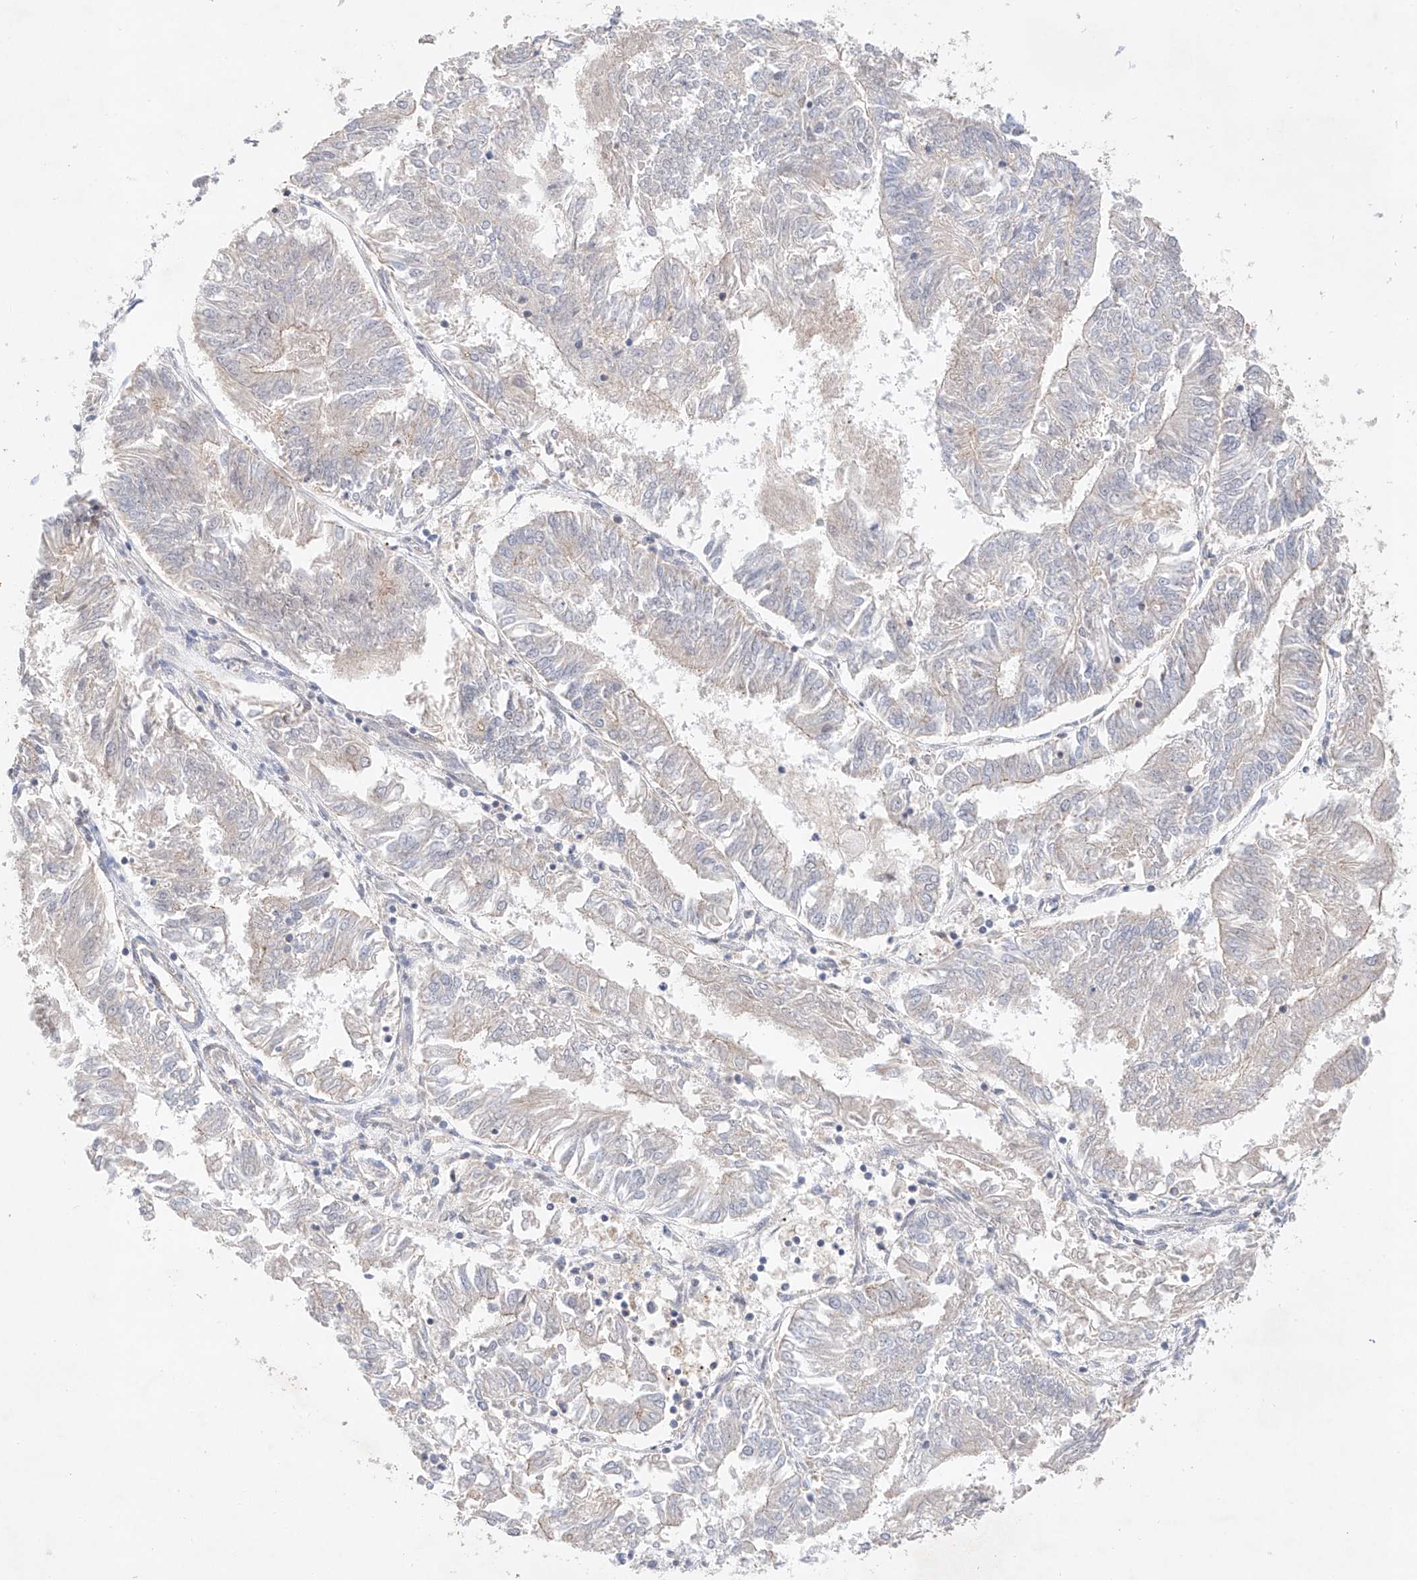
{"staining": {"intensity": "negative", "quantity": "none", "location": "none"}, "tissue": "endometrial cancer", "cell_type": "Tumor cells", "image_type": "cancer", "snomed": [{"axis": "morphology", "description": "Adenocarcinoma, NOS"}, {"axis": "topography", "description": "Endometrium"}], "caption": "A photomicrograph of human adenocarcinoma (endometrial) is negative for staining in tumor cells. Nuclei are stained in blue.", "gene": "TSR2", "patient": {"sex": "female", "age": 58}}